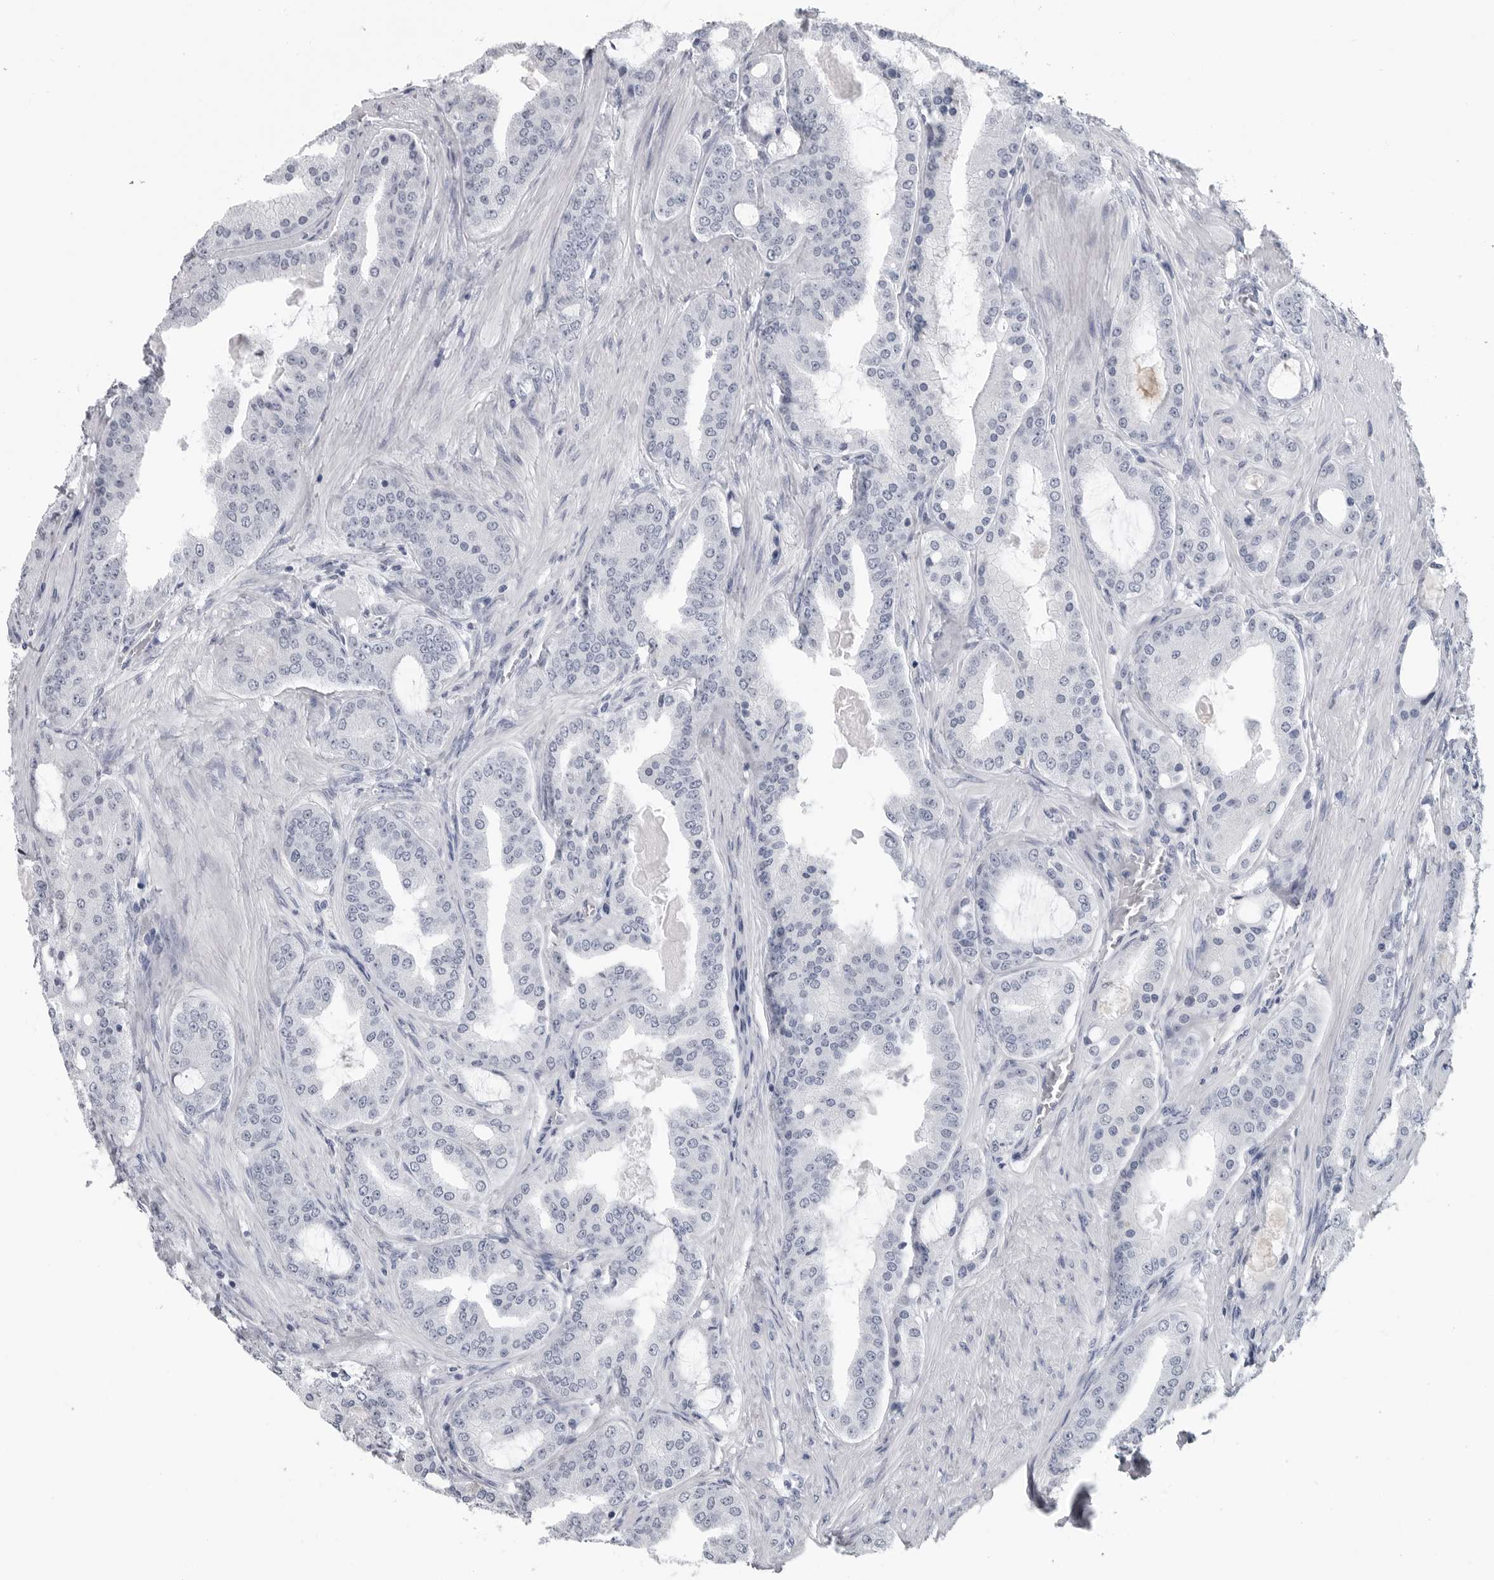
{"staining": {"intensity": "negative", "quantity": "none", "location": "none"}, "tissue": "prostate cancer", "cell_type": "Tumor cells", "image_type": "cancer", "snomed": [{"axis": "morphology", "description": "Adenocarcinoma, High grade"}, {"axis": "topography", "description": "Prostate"}], "caption": "An image of prostate cancer stained for a protein exhibits no brown staining in tumor cells.", "gene": "AMPD1", "patient": {"sex": "male", "age": 60}}